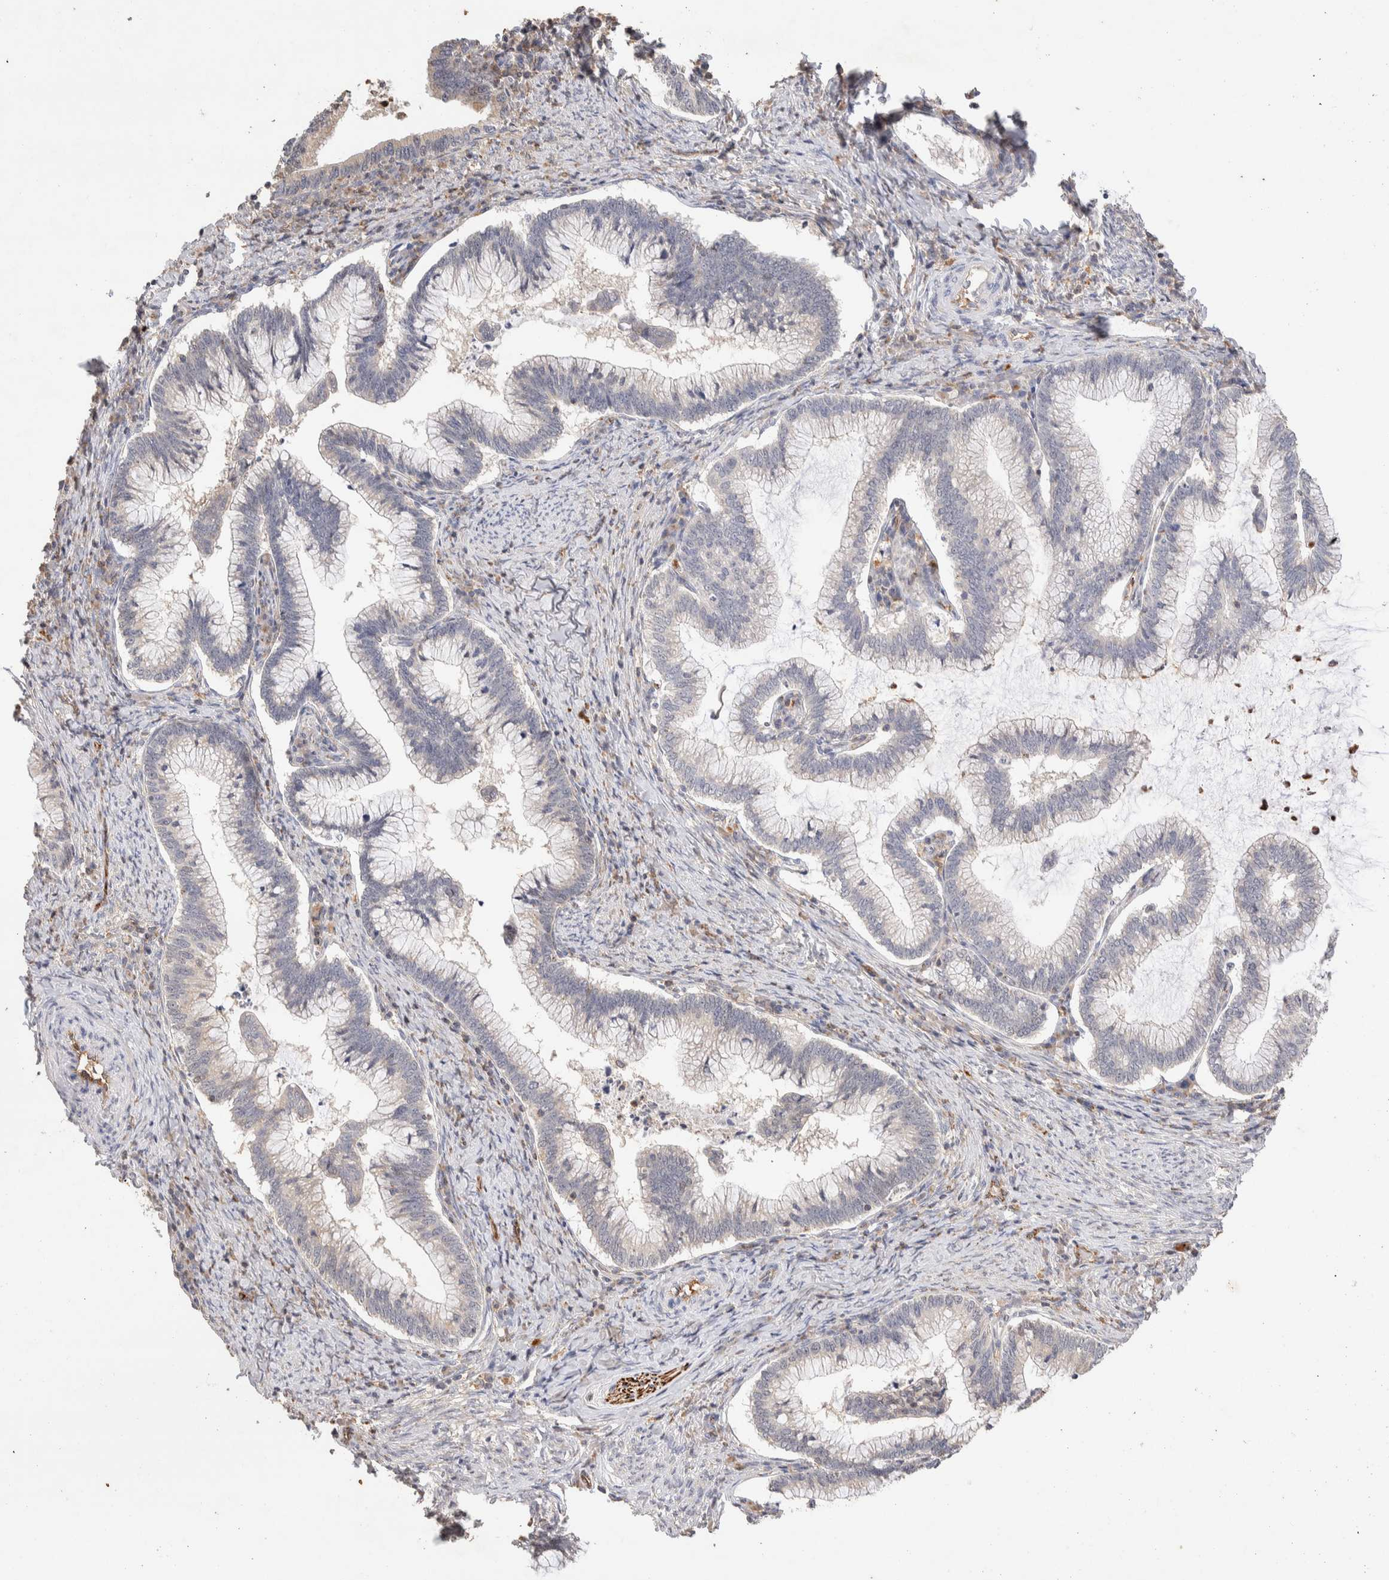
{"staining": {"intensity": "negative", "quantity": "none", "location": "none"}, "tissue": "cervical cancer", "cell_type": "Tumor cells", "image_type": "cancer", "snomed": [{"axis": "morphology", "description": "Adenocarcinoma, NOS"}, {"axis": "topography", "description": "Cervix"}], "caption": "IHC histopathology image of cervical cancer (adenocarcinoma) stained for a protein (brown), which displays no positivity in tumor cells.", "gene": "NSMAF", "patient": {"sex": "female", "age": 36}}